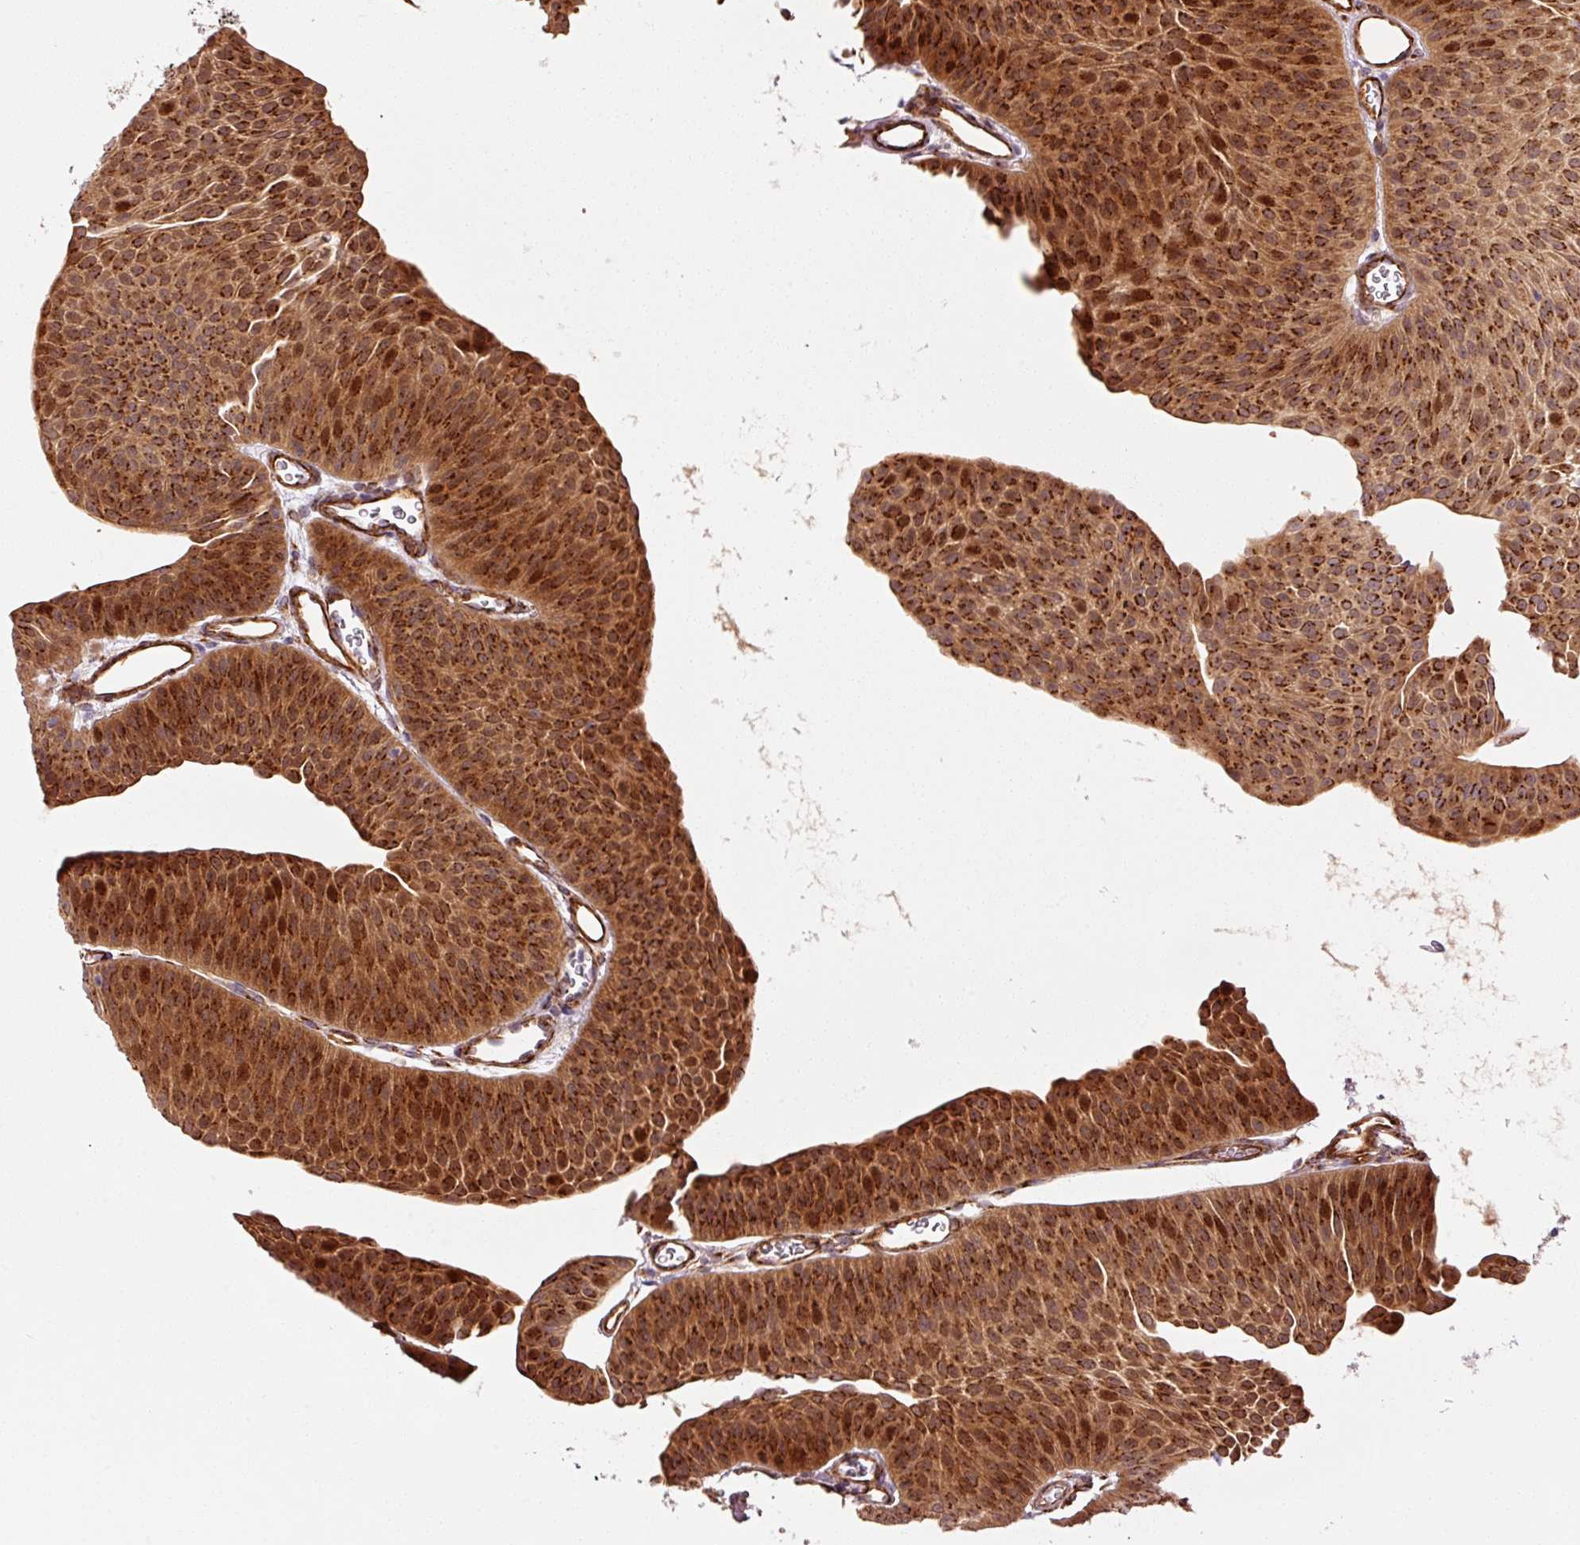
{"staining": {"intensity": "strong", "quantity": ">75%", "location": "cytoplasmic/membranous"}, "tissue": "urothelial cancer", "cell_type": "Tumor cells", "image_type": "cancer", "snomed": [{"axis": "morphology", "description": "Urothelial carcinoma, Low grade"}, {"axis": "topography", "description": "Urinary bladder"}], "caption": "DAB (3,3'-diaminobenzidine) immunohistochemical staining of human urothelial carcinoma (low-grade) exhibits strong cytoplasmic/membranous protein expression in approximately >75% of tumor cells.", "gene": "PPP1R14B", "patient": {"sex": "female", "age": 60}}